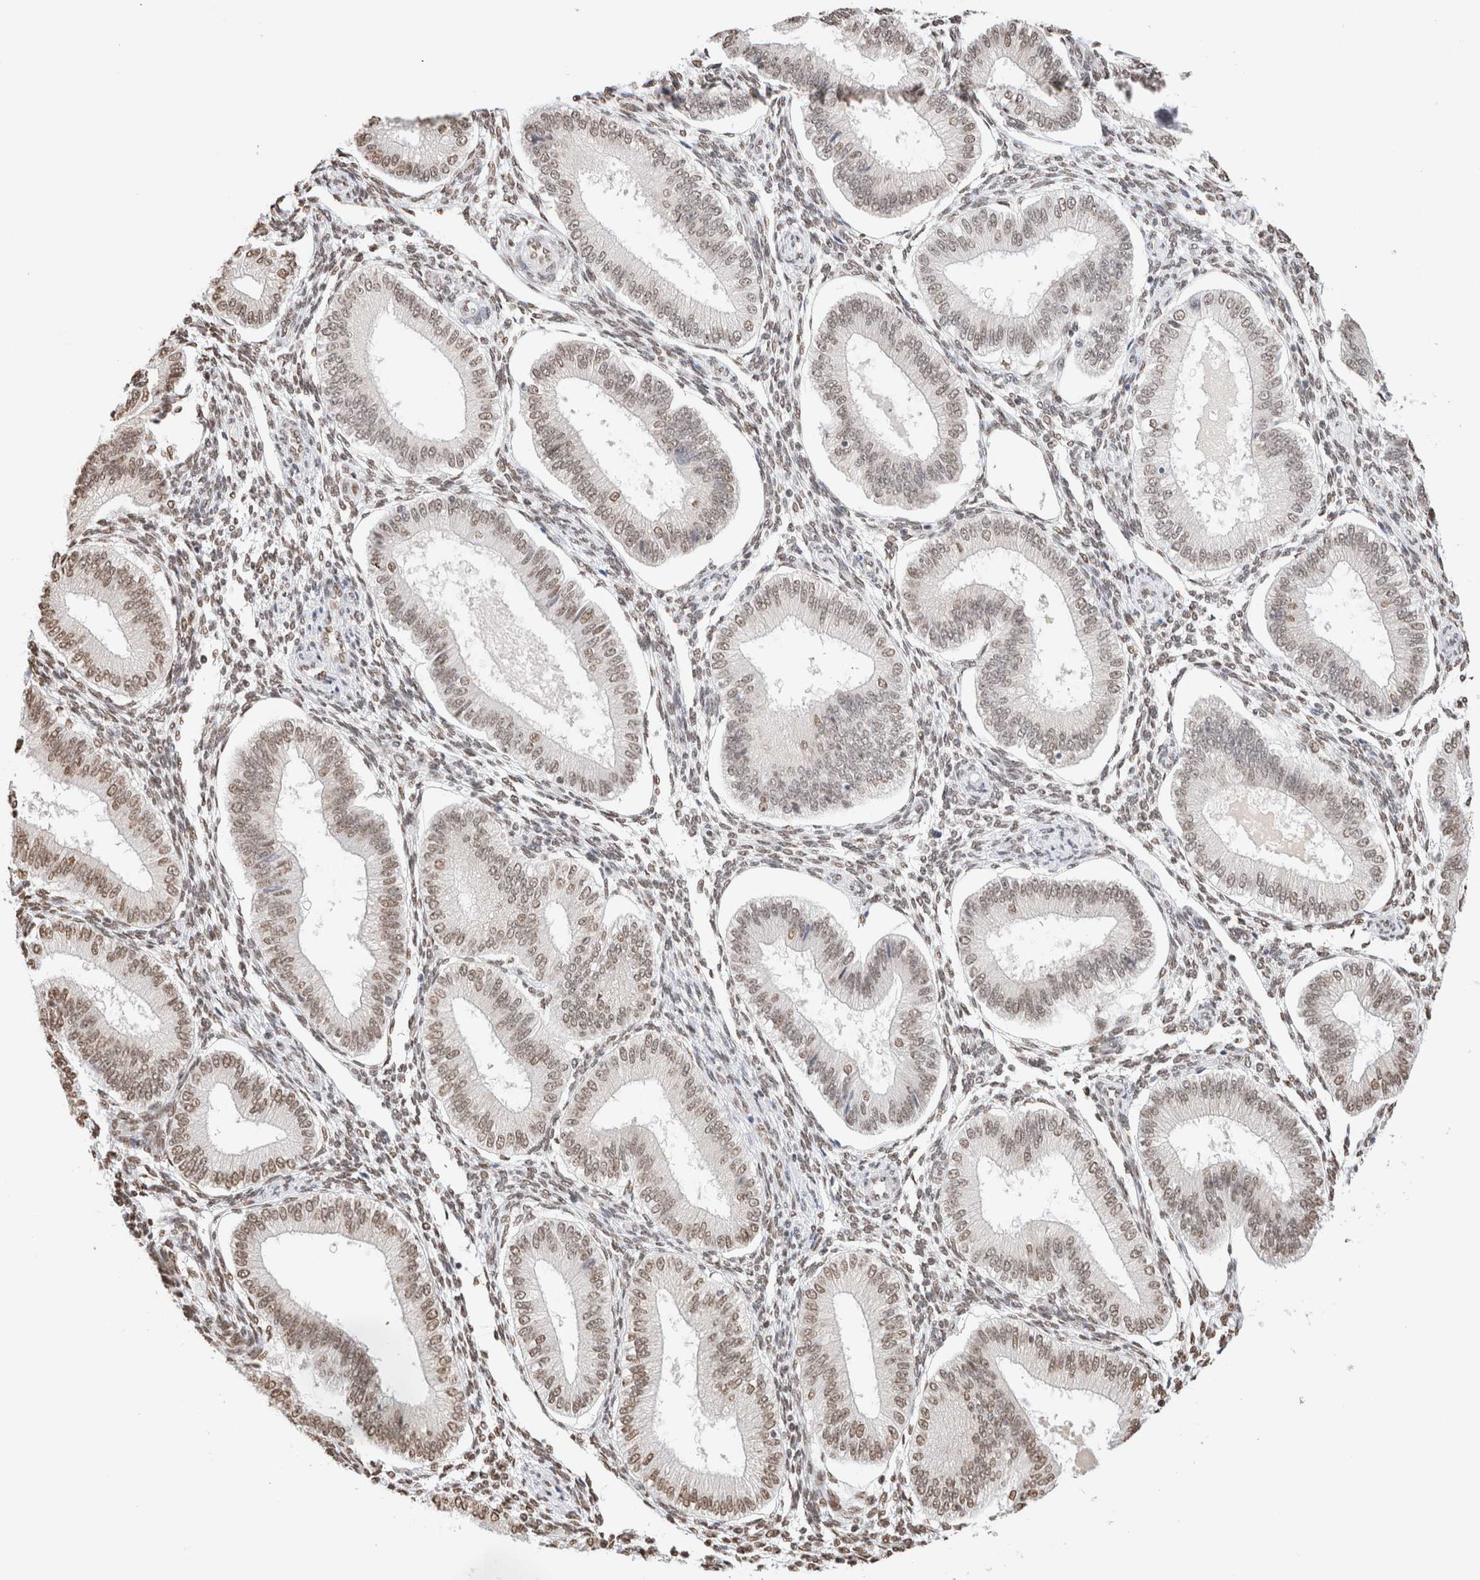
{"staining": {"intensity": "moderate", "quantity": "<25%", "location": "nuclear"}, "tissue": "endometrium", "cell_type": "Cells in endometrial stroma", "image_type": "normal", "snomed": [{"axis": "morphology", "description": "Normal tissue, NOS"}, {"axis": "topography", "description": "Endometrium"}], "caption": "Immunohistochemistry (IHC) (DAB (3,3'-diaminobenzidine)) staining of unremarkable endometrium shows moderate nuclear protein positivity in about <25% of cells in endometrial stroma.", "gene": "SUPT3H", "patient": {"sex": "female", "age": 39}}